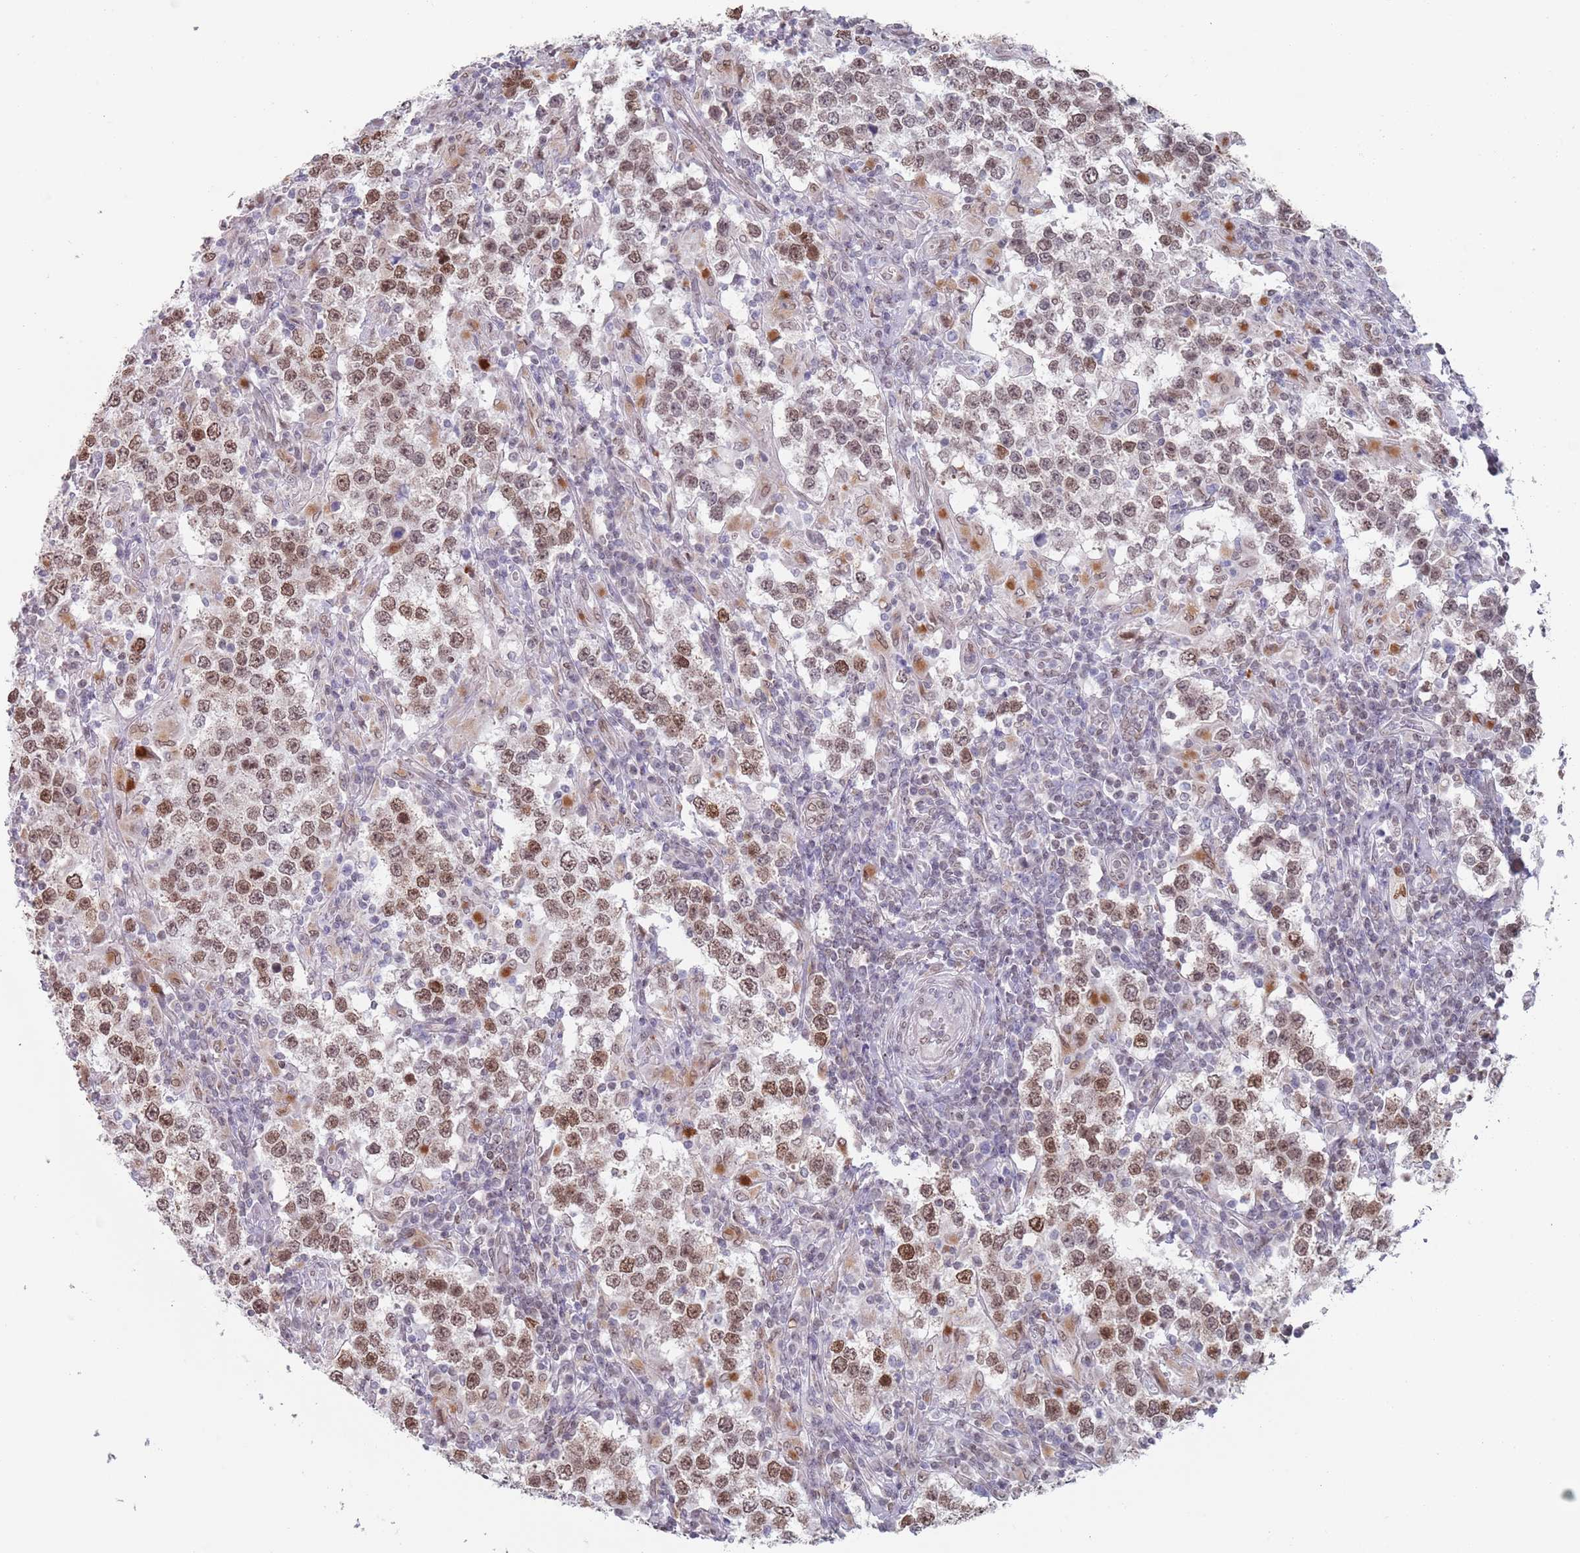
{"staining": {"intensity": "moderate", "quantity": ">75%", "location": "nuclear"}, "tissue": "testis cancer", "cell_type": "Tumor cells", "image_type": "cancer", "snomed": [{"axis": "morphology", "description": "Seminoma, NOS"}, {"axis": "morphology", "description": "Carcinoma, Embryonal, NOS"}, {"axis": "topography", "description": "Testis"}], "caption": "DAB (3,3'-diaminobenzidine) immunohistochemical staining of human testis cancer (seminoma) exhibits moderate nuclear protein positivity in approximately >75% of tumor cells.", "gene": "MFSD12", "patient": {"sex": "male", "age": 41}}